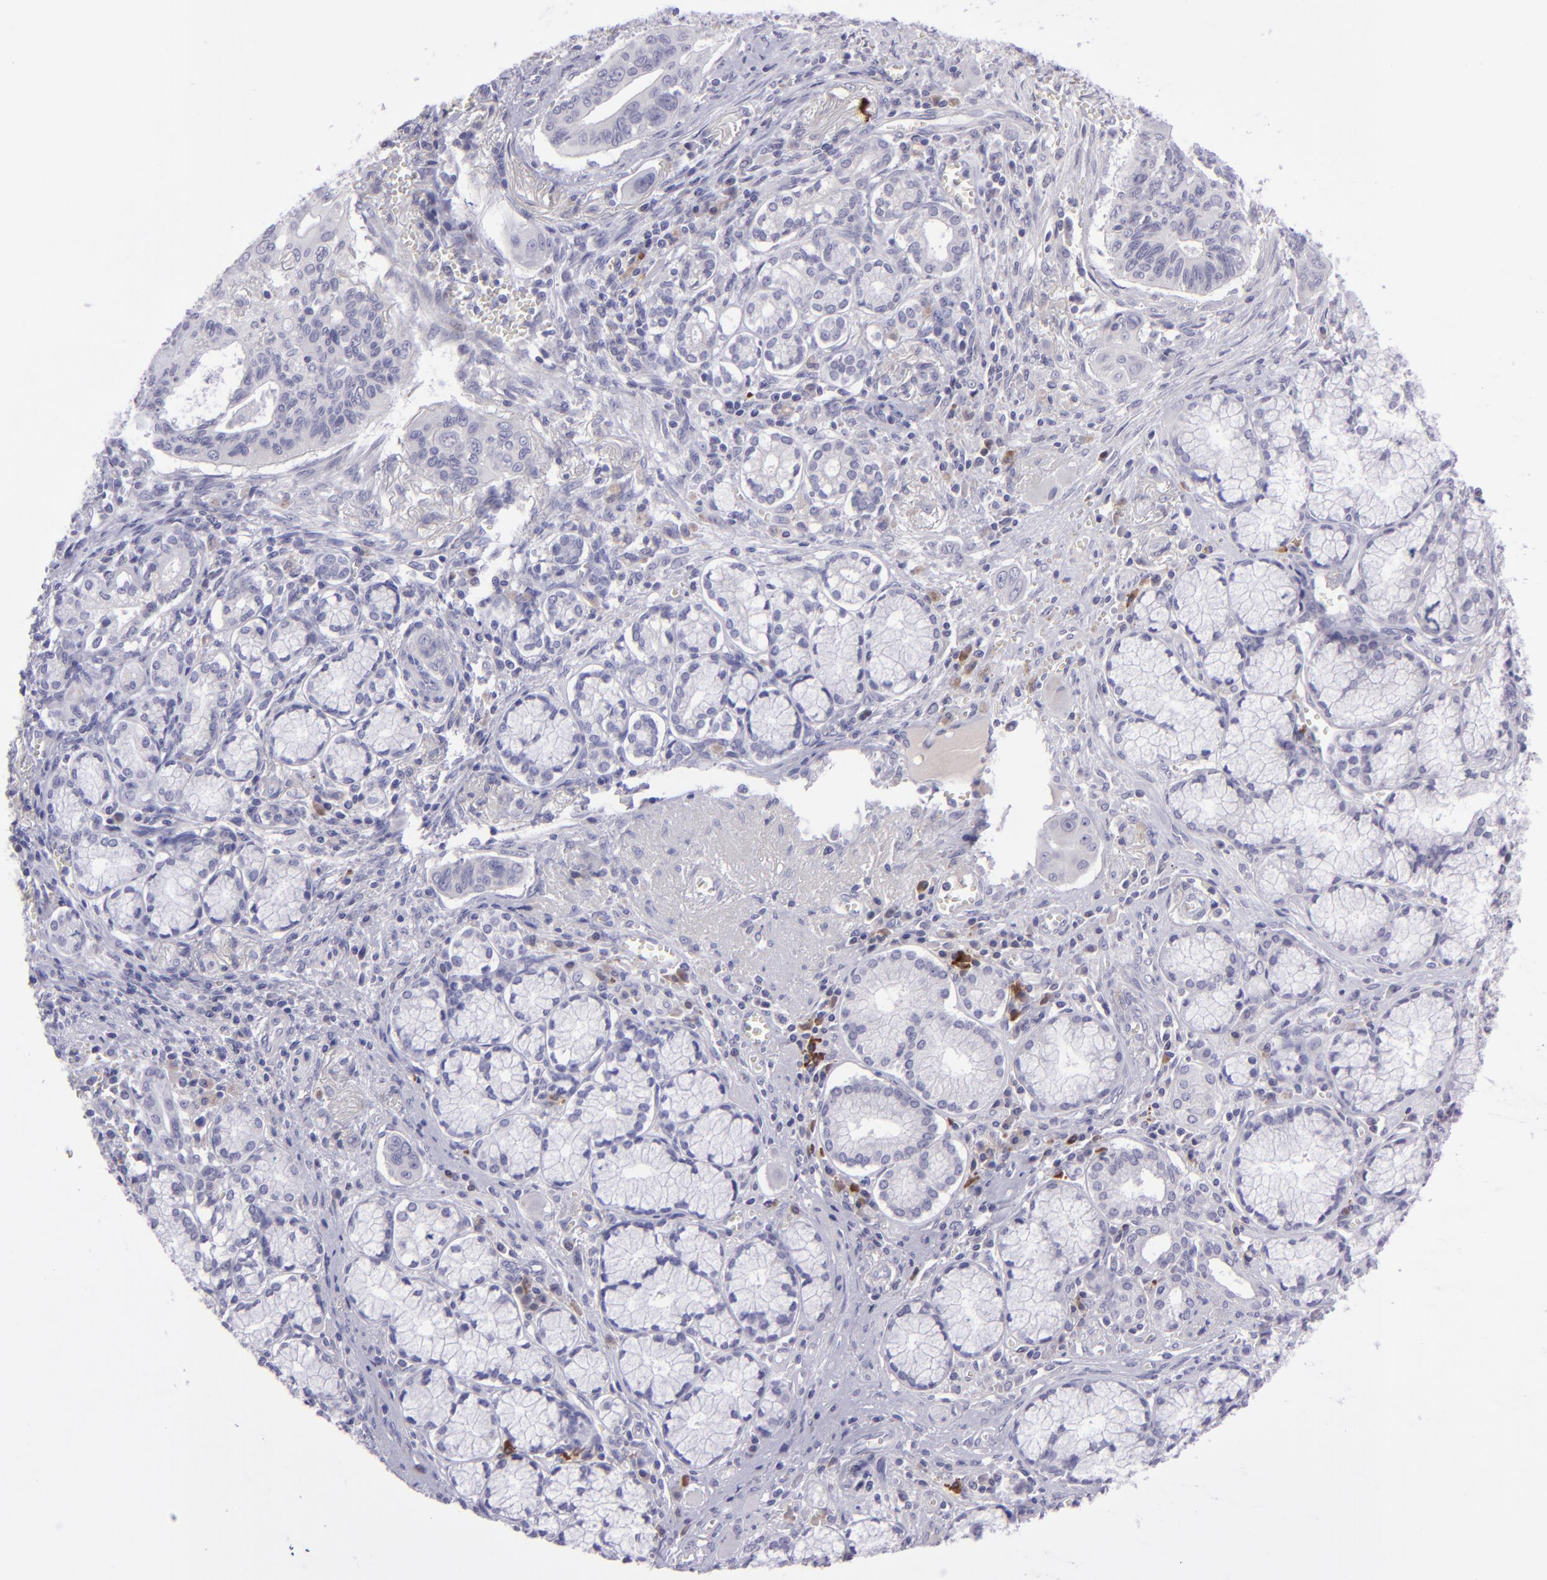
{"staining": {"intensity": "negative", "quantity": "none", "location": "none"}, "tissue": "pancreatic cancer", "cell_type": "Tumor cells", "image_type": "cancer", "snomed": [{"axis": "morphology", "description": "Adenocarcinoma, NOS"}, {"axis": "topography", "description": "Pancreas"}], "caption": "High magnification brightfield microscopy of pancreatic adenocarcinoma stained with DAB (3,3'-diaminobenzidine) (brown) and counterstained with hematoxylin (blue): tumor cells show no significant expression.", "gene": "POU2F2", "patient": {"sex": "male", "age": 77}}